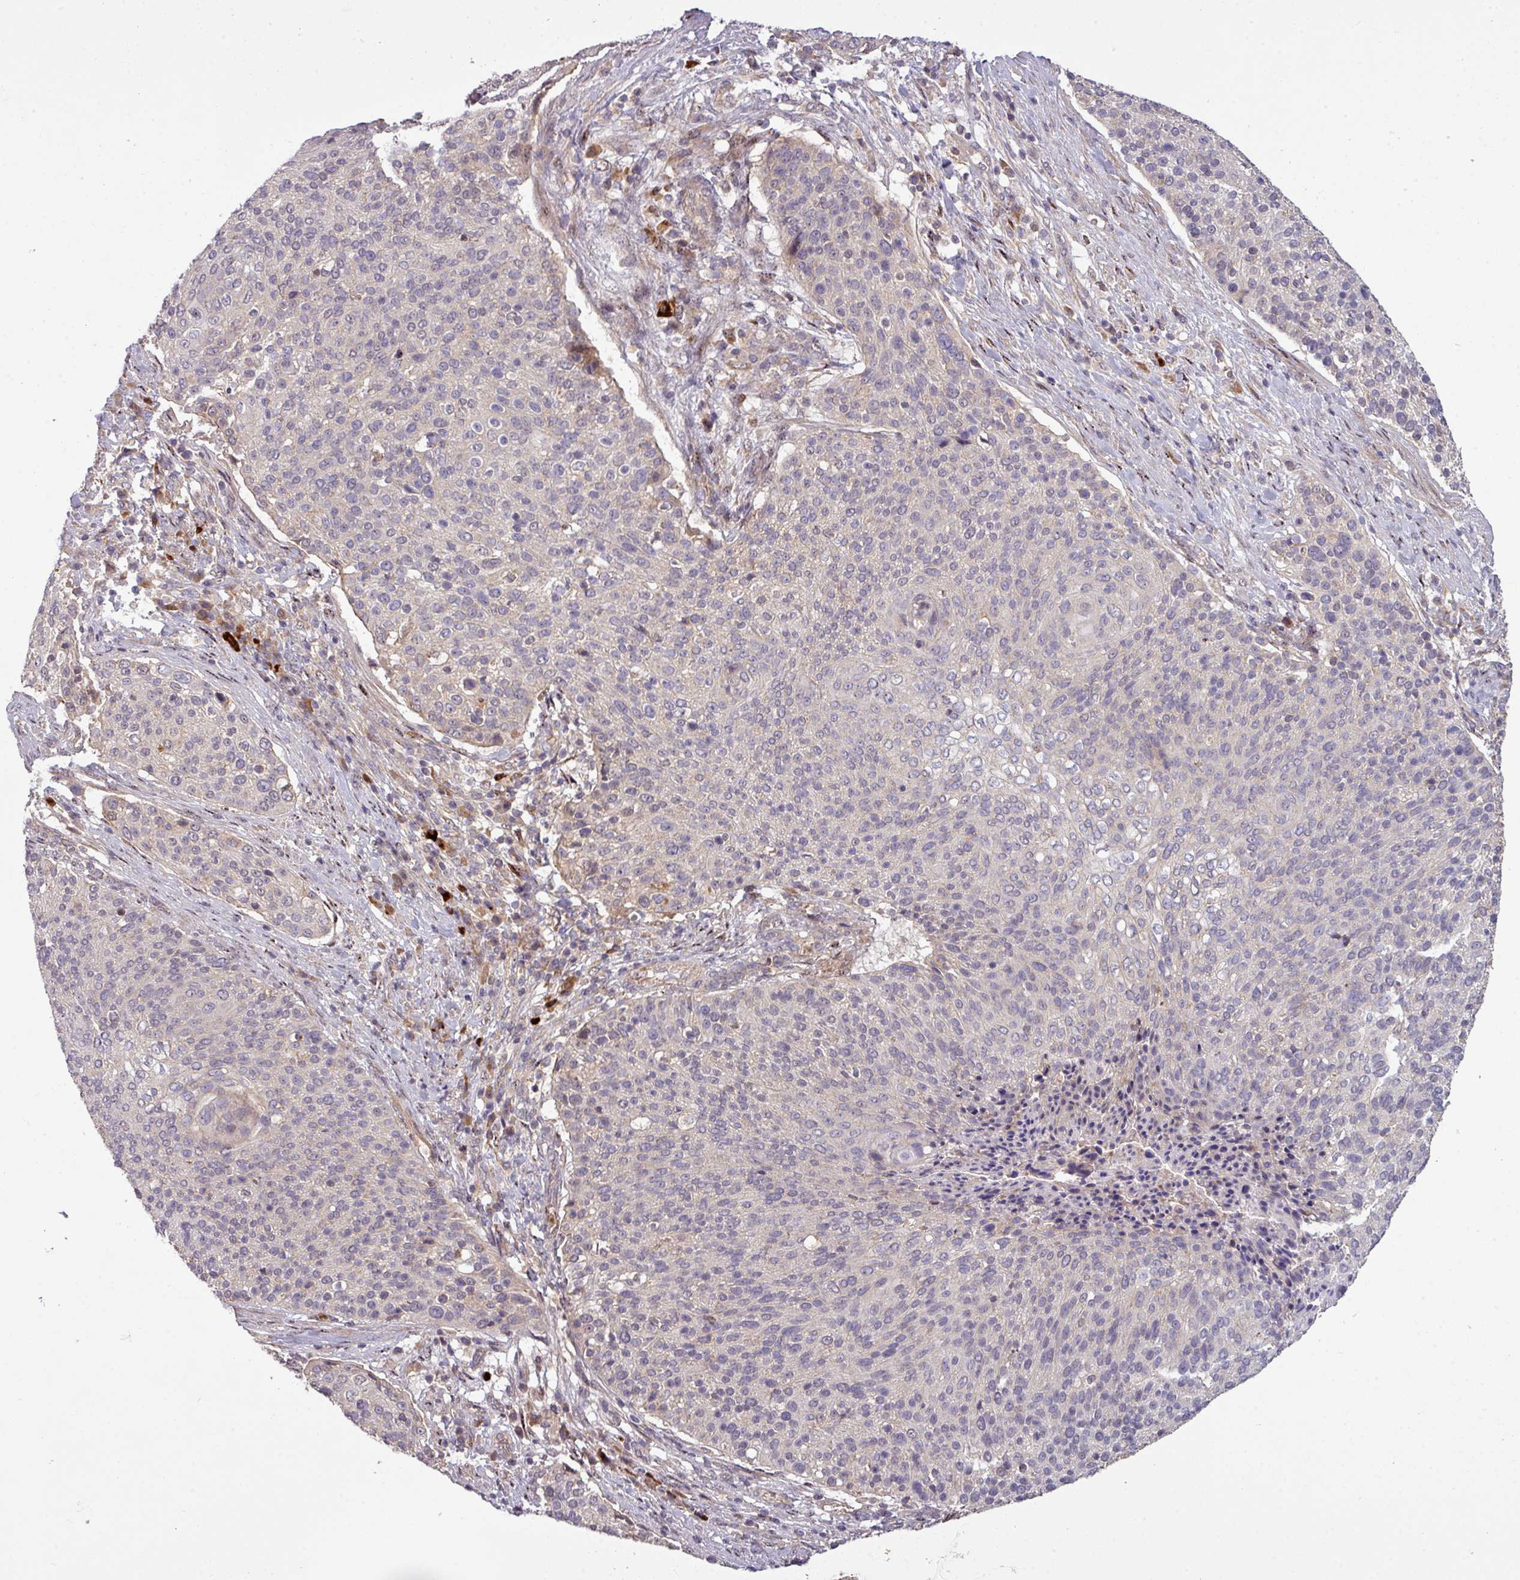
{"staining": {"intensity": "negative", "quantity": "none", "location": "none"}, "tissue": "cervical cancer", "cell_type": "Tumor cells", "image_type": "cancer", "snomed": [{"axis": "morphology", "description": "Squamous cell carcinoma, NOS"}, {"axis": "topography", "description": "Cervix"}], "caption": "This is an immunohistochemistry (IHC) micrograph of cervical squamous cell carcinoma. There is no expression in tumor cells.", "gene": "PAPLN", "patient": {"sex": "female", "age": 31}}